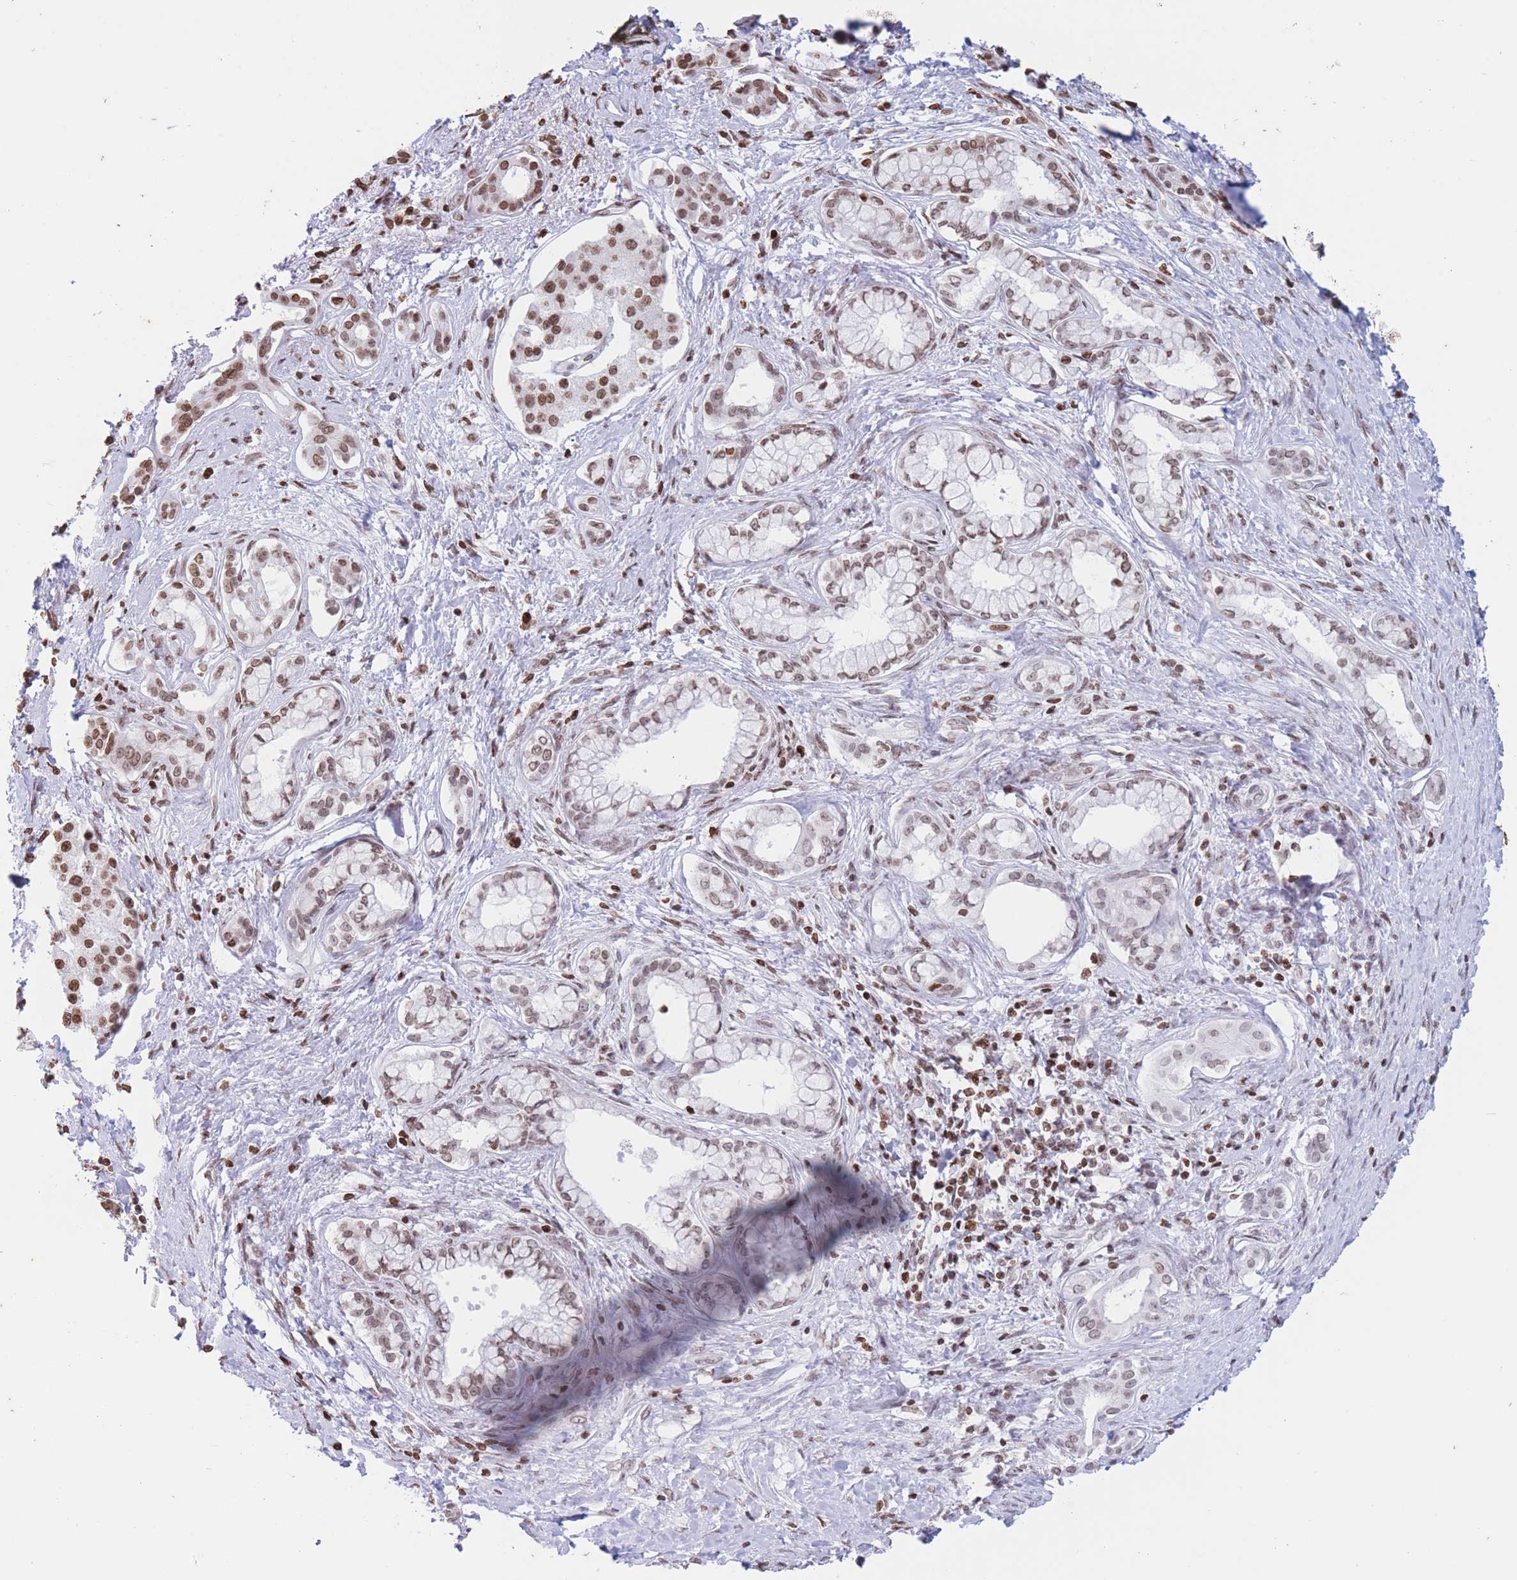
{"staining": {"intensity": "moderate", "quantity": ">75%", "location": "nuclear"}, "tissue": "pancreatic cancer", "cell_type": "Tumor cells", "image_type": "cancer", "snomed": [{"axis": "morphology", "description": "Adenocarcinoma, NOS"}, {"axis": "topography", "description": "Pancreas"}], "caption": "Adenocarcinoma (pancreatic) stained with a protein marker exhibits moderate staining in tumor cells.", "gene": "H2BC11", "patient": {"sex": "male", "age": 70}}